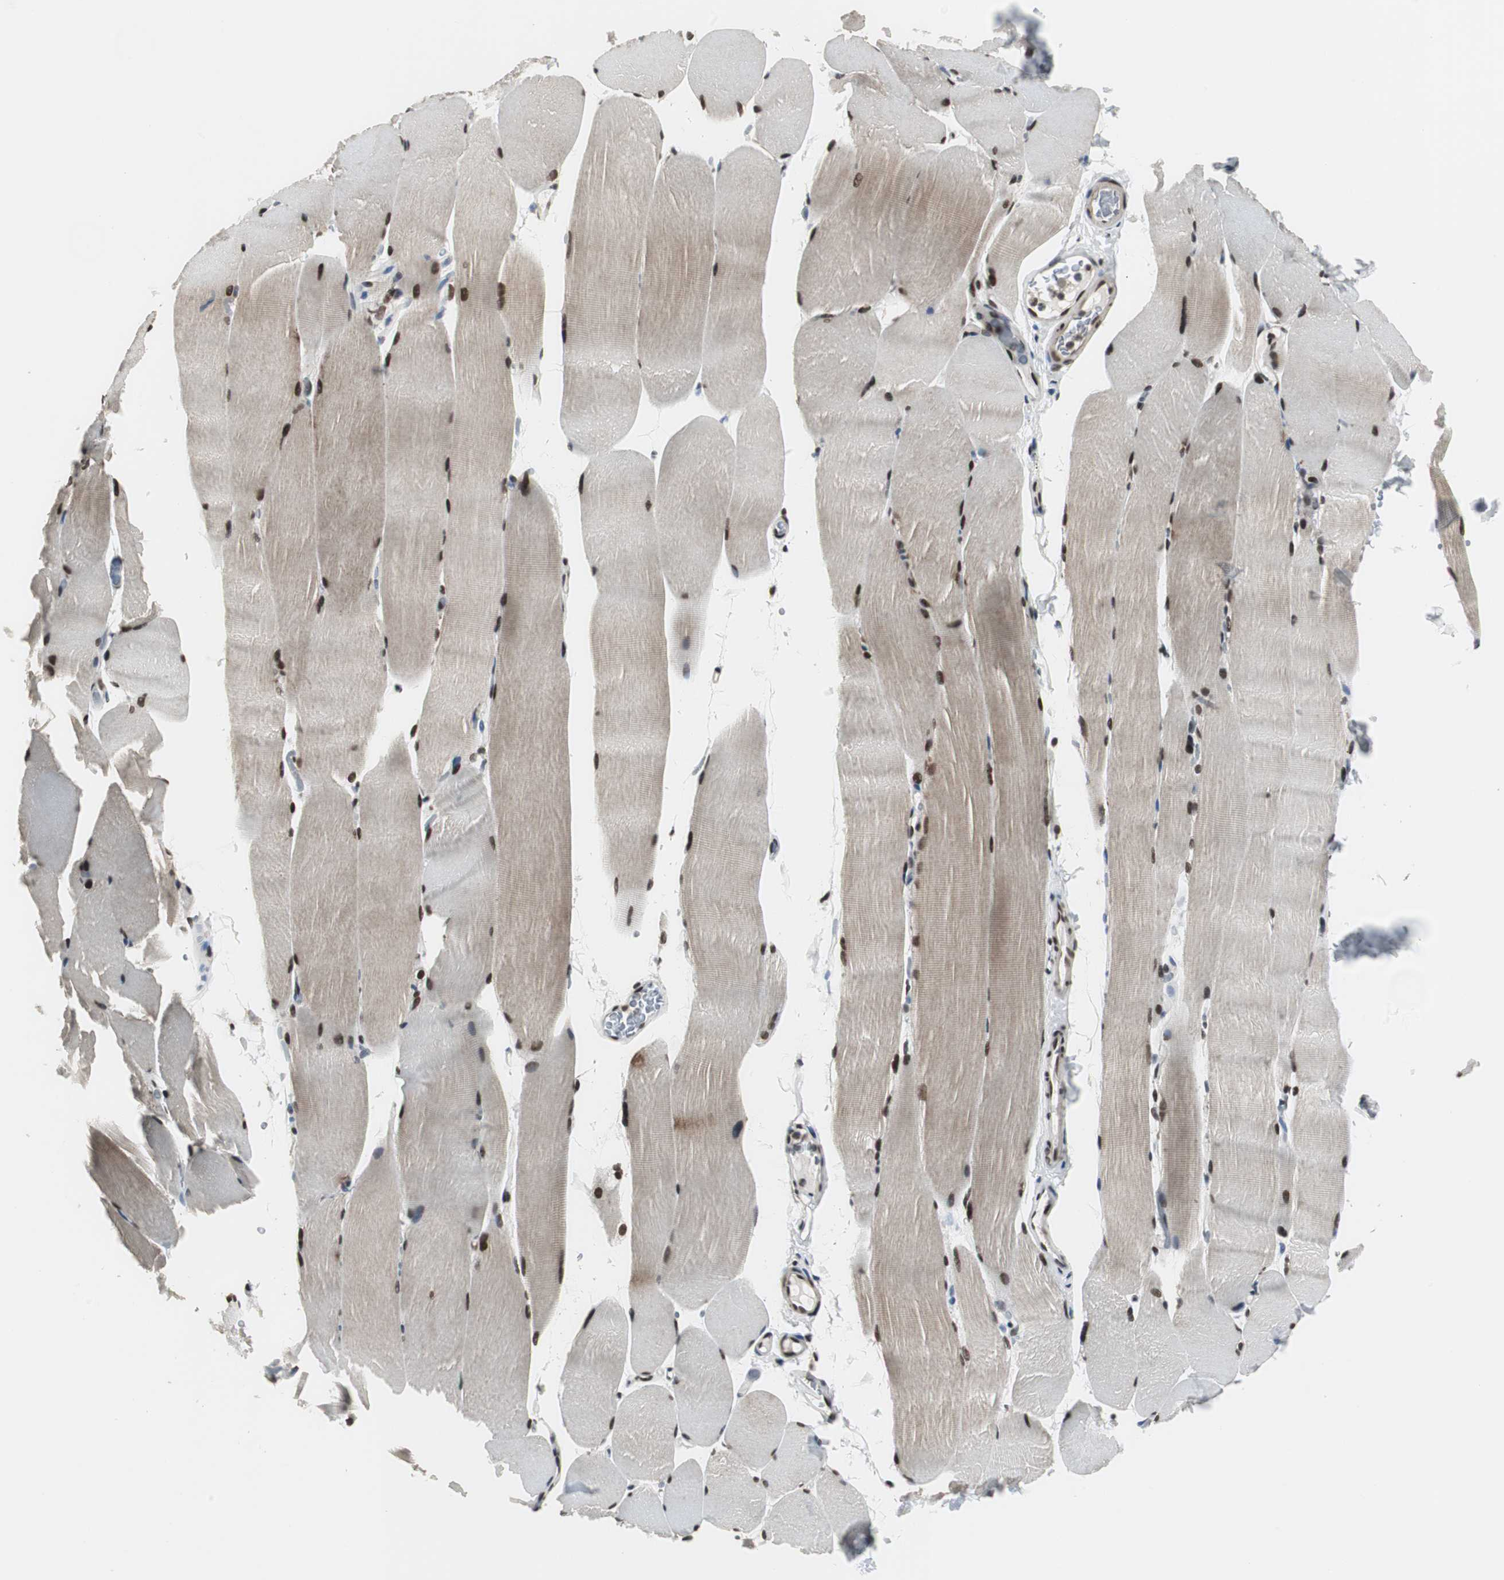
{"staining": {"intensity": "strong", "quantity": ">75%", "location": "cytoplasmic/membranous,nuclear"}, "tissue": "skeletal muscle", "cell_type": "Myocytes", "image_type": "normal", "snomed": [{"axis": "morphology", "description": "Normal tissue, NOS"}, {"axis": "topography", "description": "Skeletal muscle"}, {"axis": "topography", "description": "Parathyroid gland"}], "caption": "Skeletal muscle stained for a protein (brown) exhibits strong cytoplasmic/membranous,nuclear positive positivity in about >75% of myocytes.", "gene": "CDK9", "patient": {"sex": "female", "age": 37}}